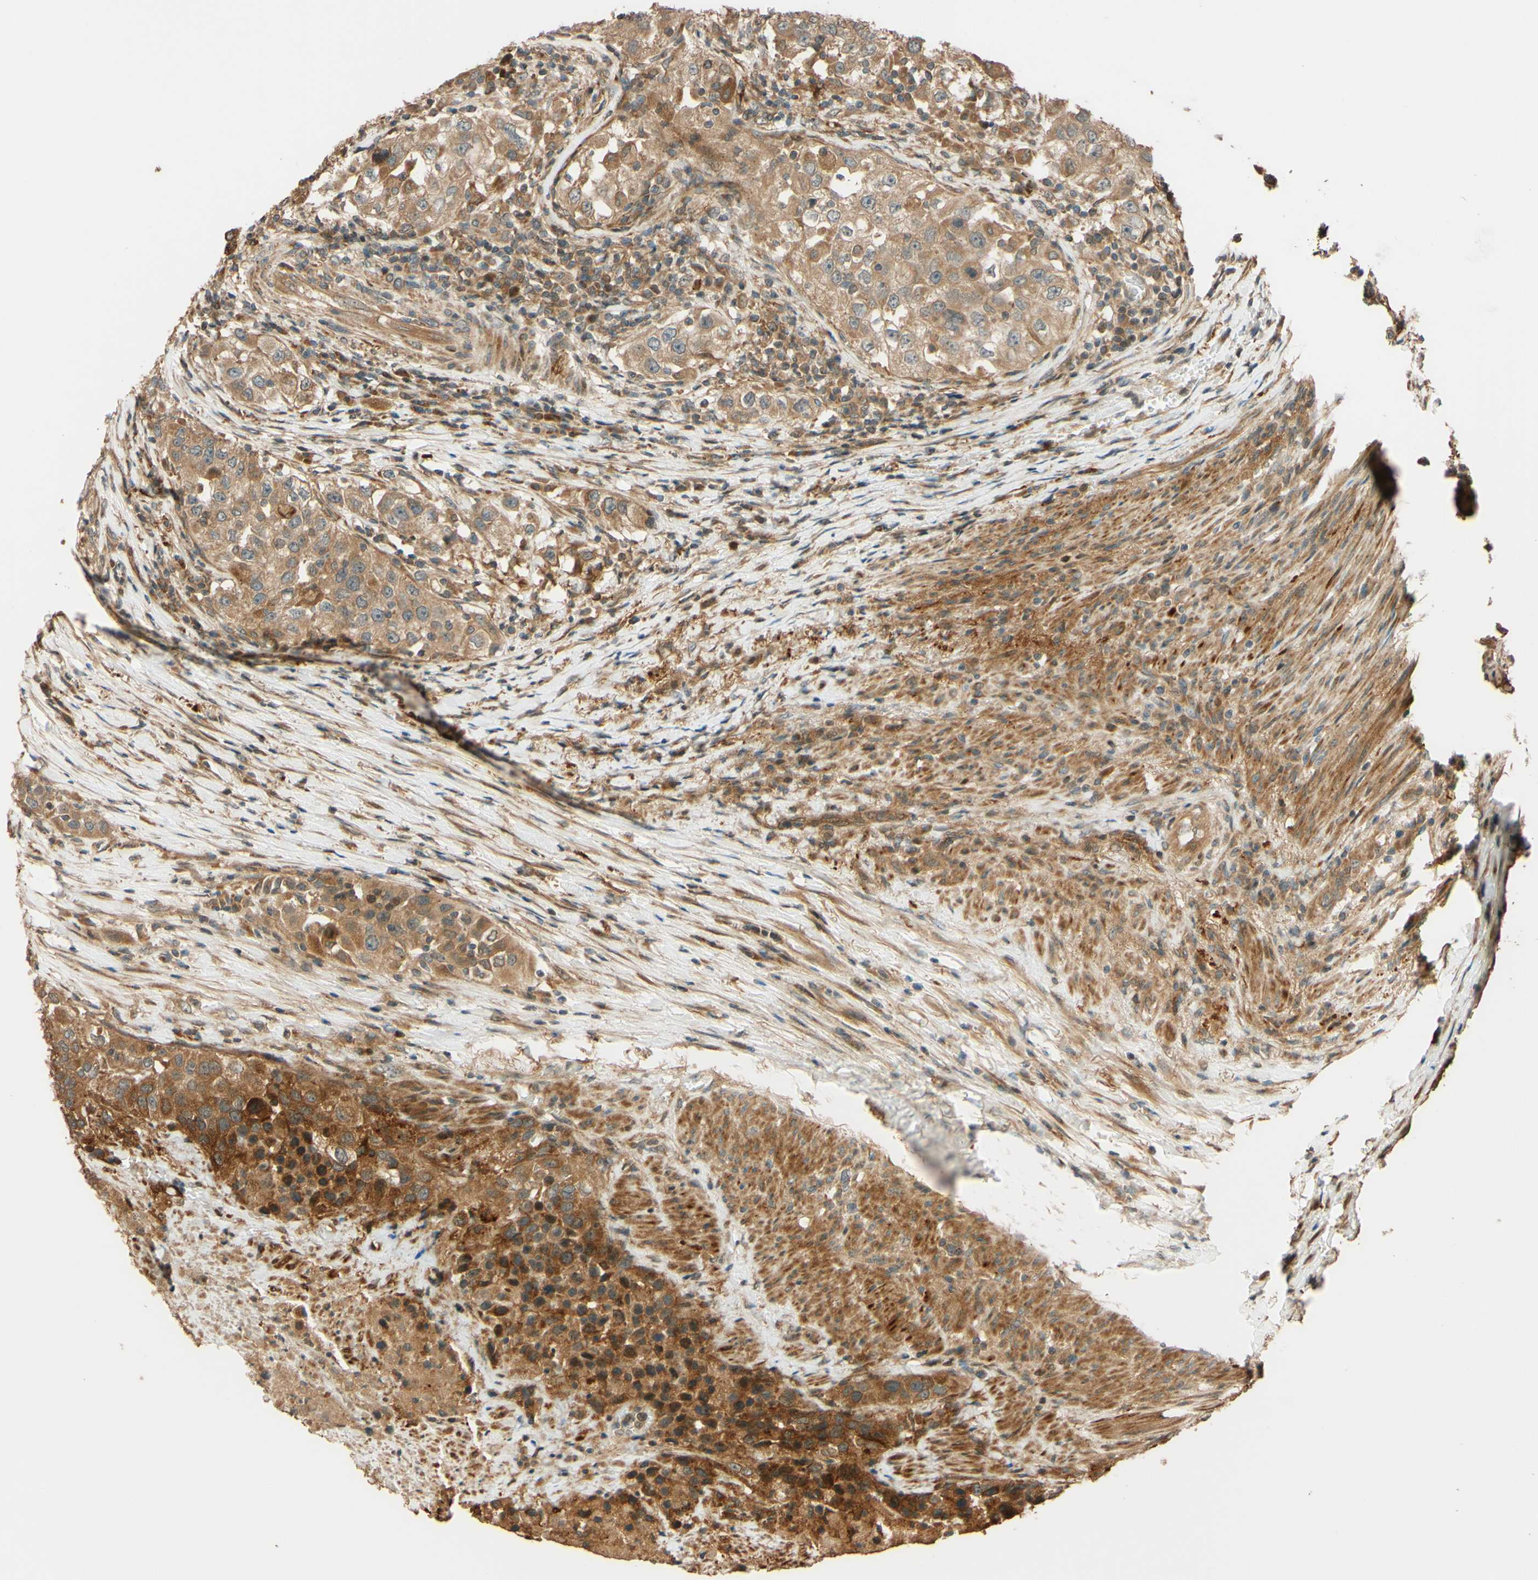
{"staining": {"intensity": "moderate", "quantity": ">75%", "location": "cytoplasmic/membranous"}, "tissue": "urothelial cancer", "cell_type": "Tumor cells", "image_type": "cancer", "snomed": [{"axis": "morphology", "description": "Urothelial carcinoma, High grade"}, {"axis": "topography", "description": "Urinary bladder"}], "caption": "Urothelial cancer tissue exhibits moderate cytoplasmic/membranous staining in about >75% of tumor cells, visualized by immunohistochemistry. Nuclei are stained in blue.", "gene": "RNF19A", "patient": {"sex": "female", "age": 80}}